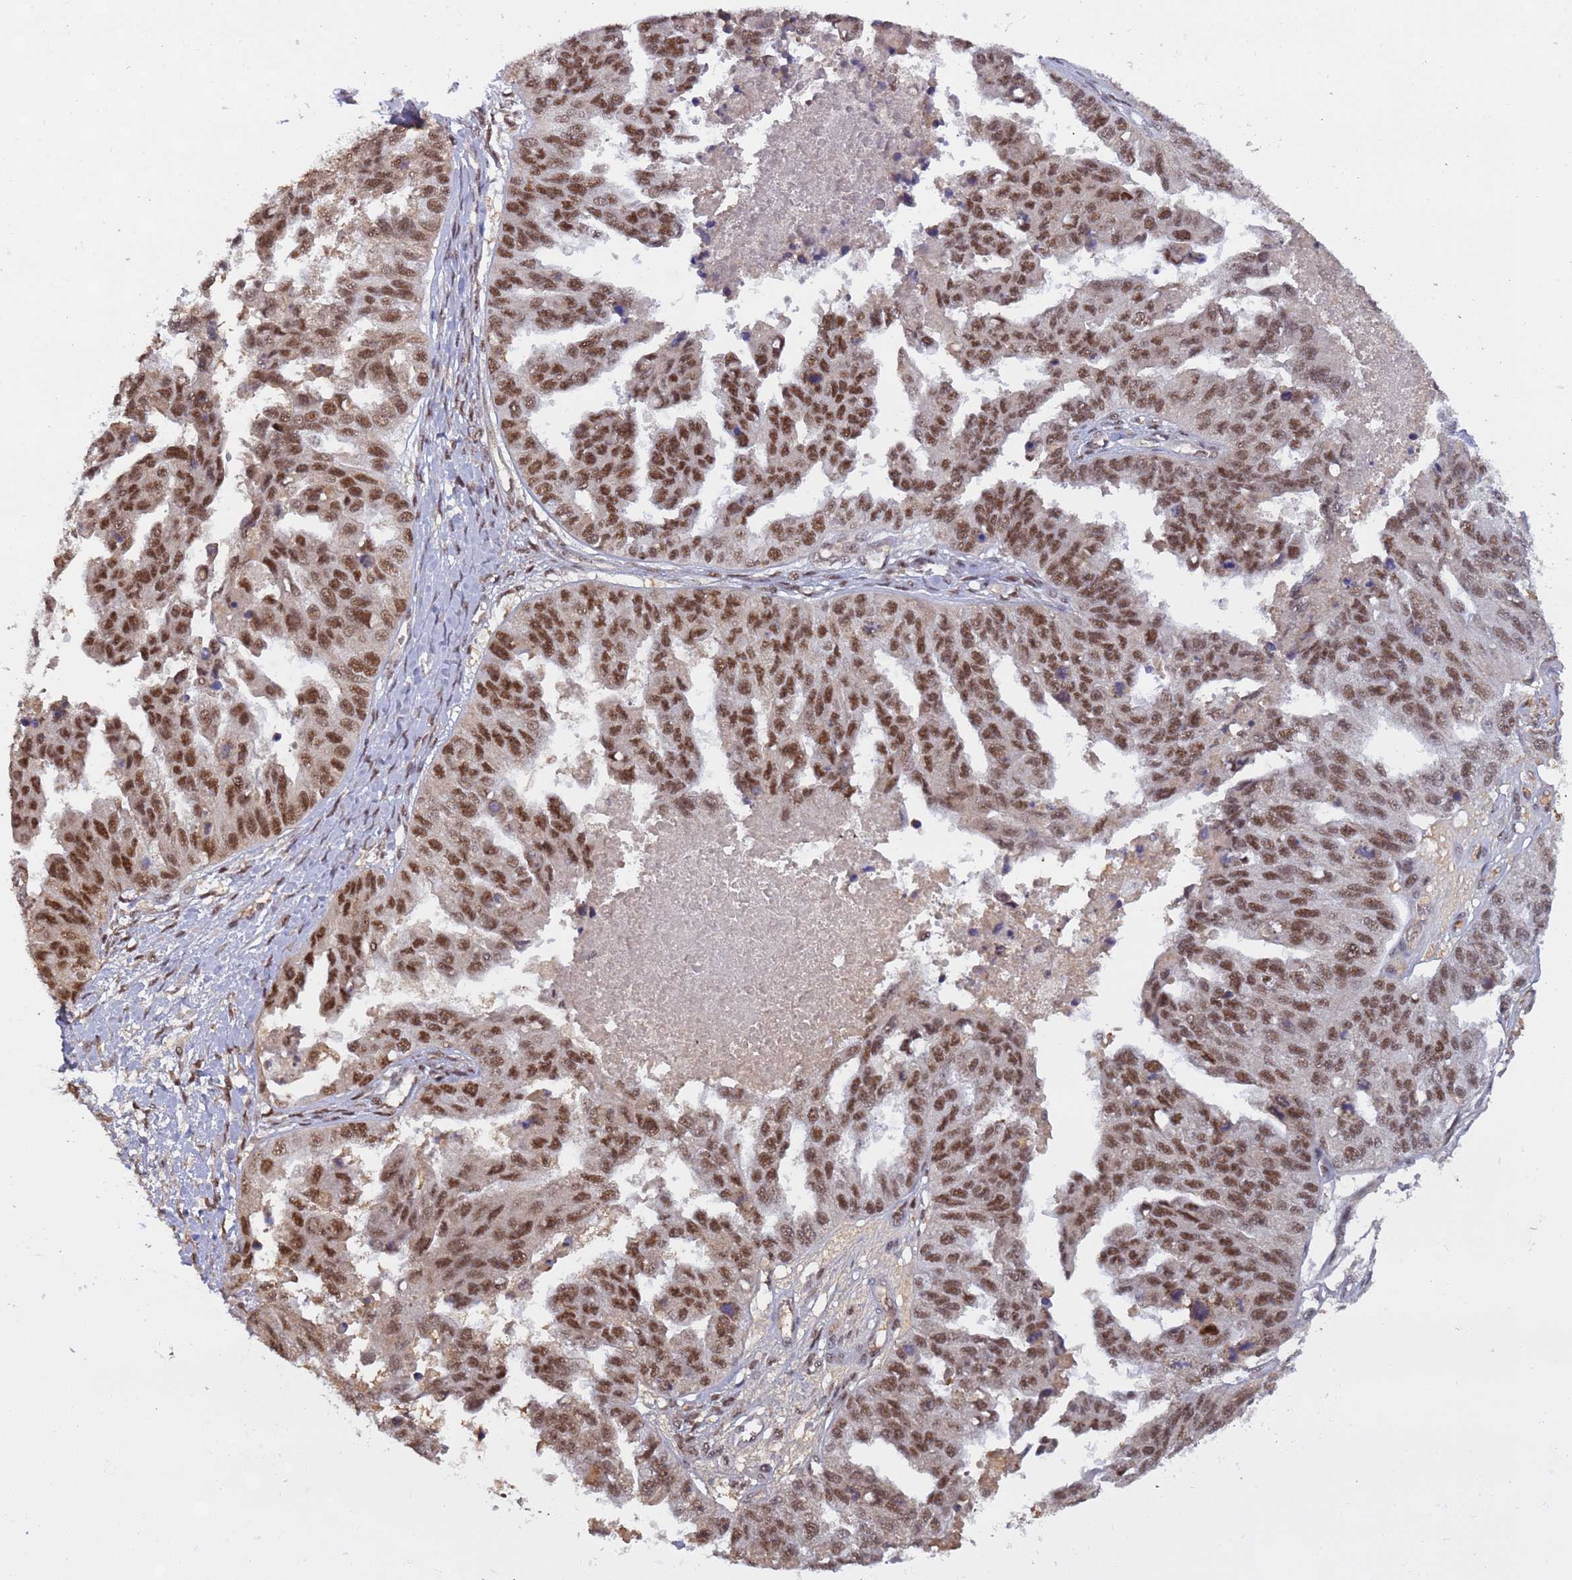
{"staining": {"intensity": "strong", "quantity": ">75%", "location": "nuclear"}, "tissue": "ovarian cancer", "cell_type": "Tumor cells", "image_type": "cancer", "snomed": [{"axis": "morphology", "description": "Cystadenocarcinoma, serous, NOS"}, {"axis": "topography", "description": "Ovary"}], "caption": "The micrograph exhibits a brown stain indicating the presence of a protein in the nuclear of tumor cells in ovarian serous cystadenocarcinoma. (Stains: DAB (3,3'-diaminobenzidine) in brown, nuclei in blue, Microscopy: brightfield microscopy at high magnification).", "gene": "SRRT", "patient": {"sex": "female", "age": 58}}